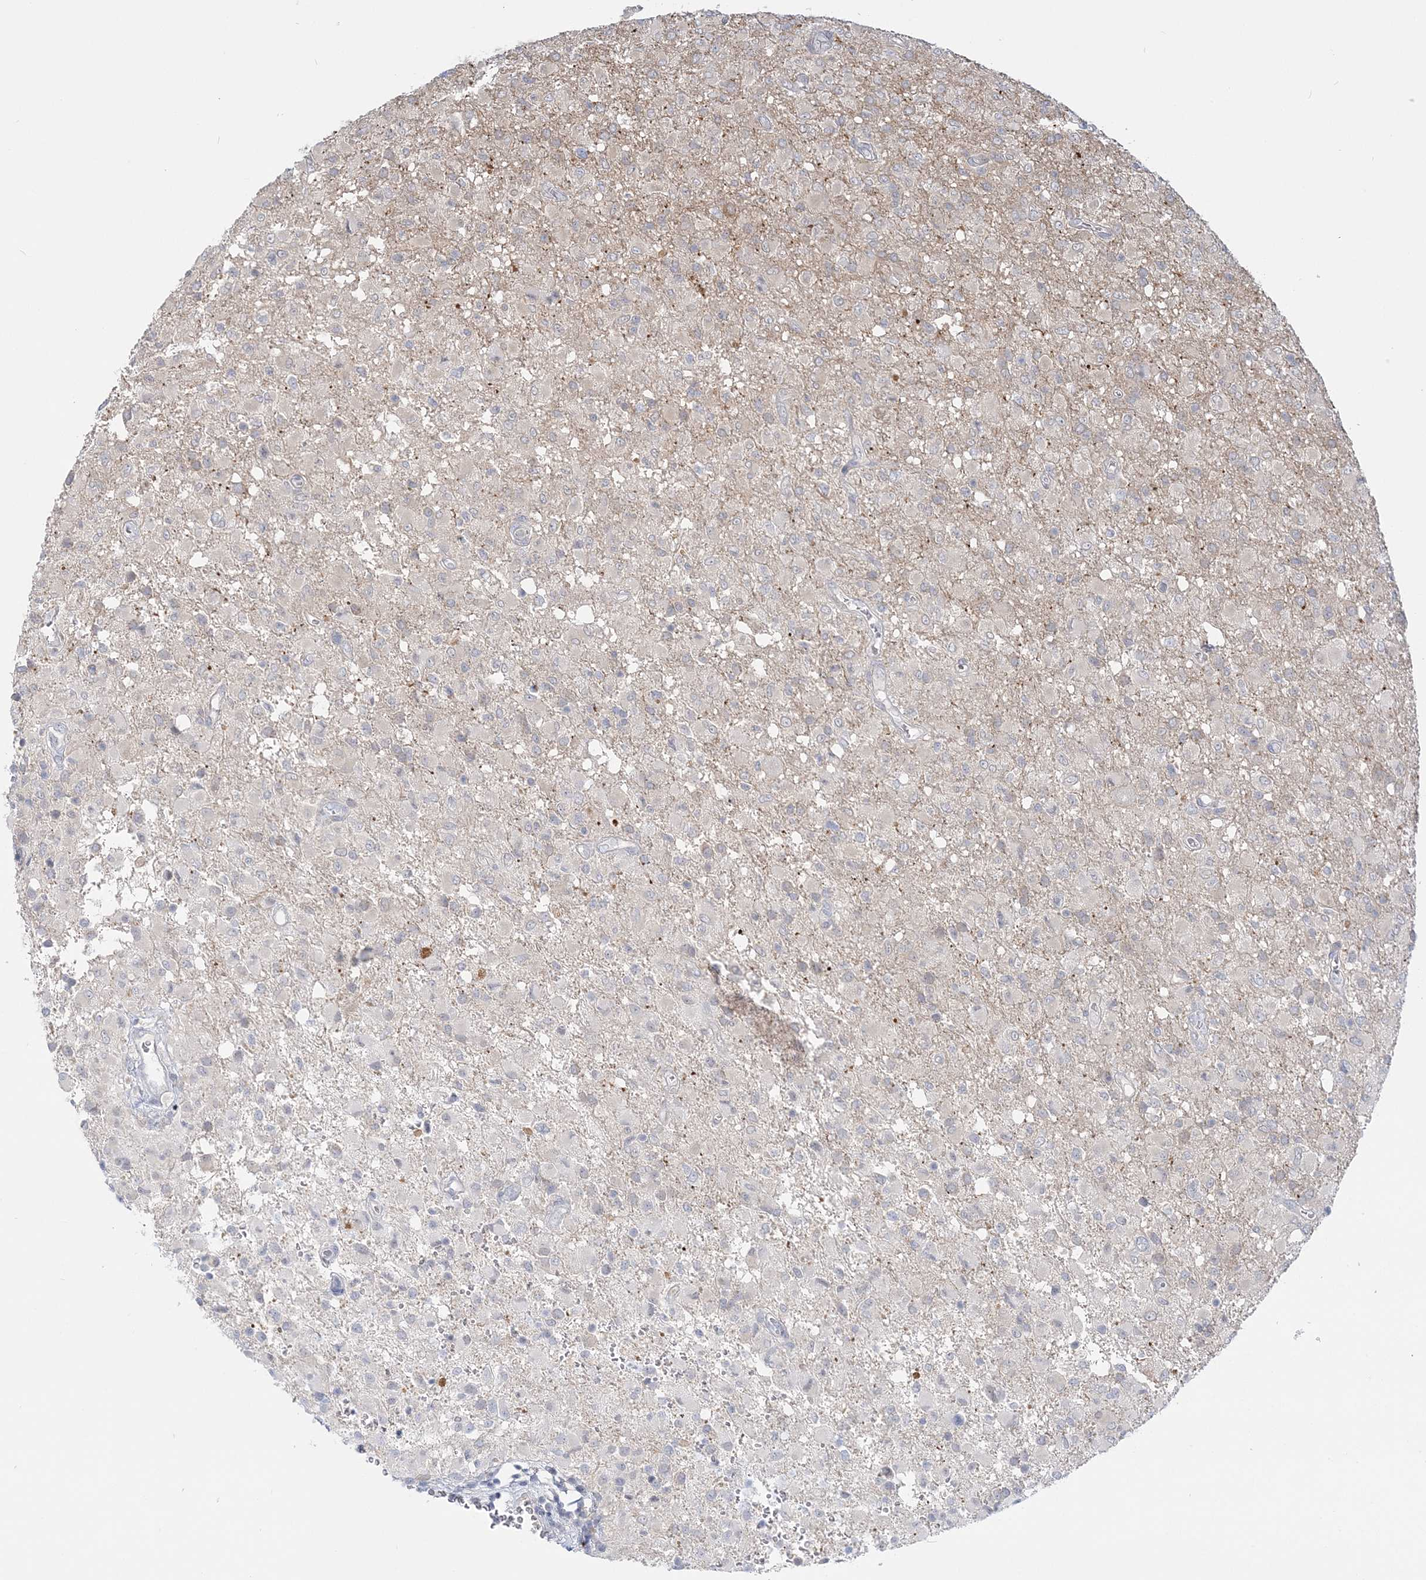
{"staining": {"intensity": "negative", "quantity": "none", "location": "none"}, "tissue": "glioma", "cell_type": "Tumor cells", "image_type": "cancer", "snomed": [{"axis": "morphology", "description": "Glioma, malignant, High grade"}, {"axis": "topography", "description": "Brain"}], "caption": "Tumor cells show no significant protein expression in glioma.", "gene": "THADA", "patient": {"sex": "female", "age": 57}}